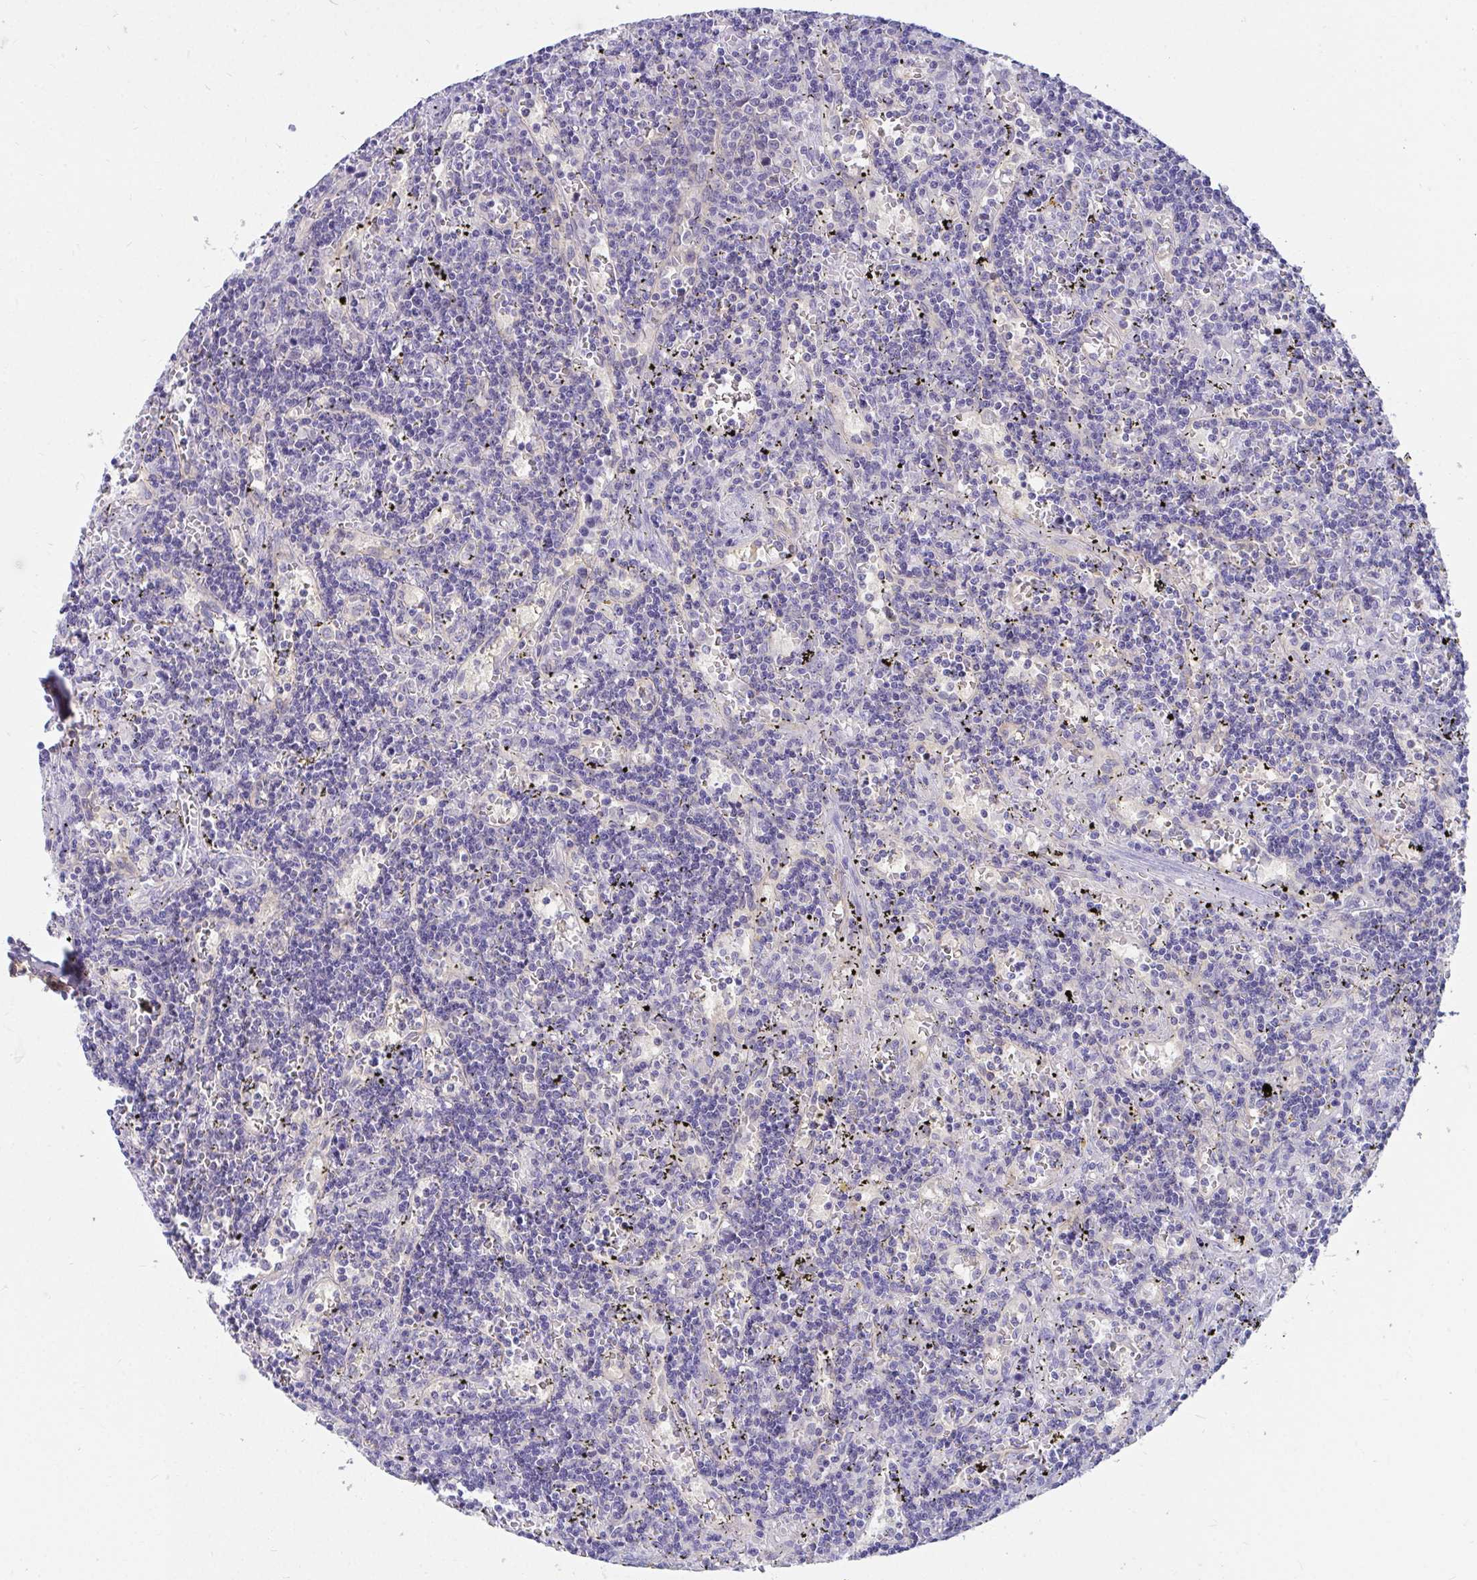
{"staining": {"intensity": "negative", "quantity": "none", "location": "none"}, "tissue": "lymphoma", "cell_type": "Tumor cells", "image_type": "cancer", "snomed": [{"axis": "morphology", "description": "Malignant lymphoma, non-Hodgkin's type, Low grade"}, {"axis": "topography", "description": "Spleen"}], "caption": "High magnification brightfield microscopy of low-grade malignant lymphoma, non-Hodgkin's type stained with DAB (3,3'-diaminobenzidine) (brown) and counterstained with hematoxylin (blue): tumor cells show no significant expression.", "gene": "C19orf81", "patient": {"sex": "male", "age": 60}}